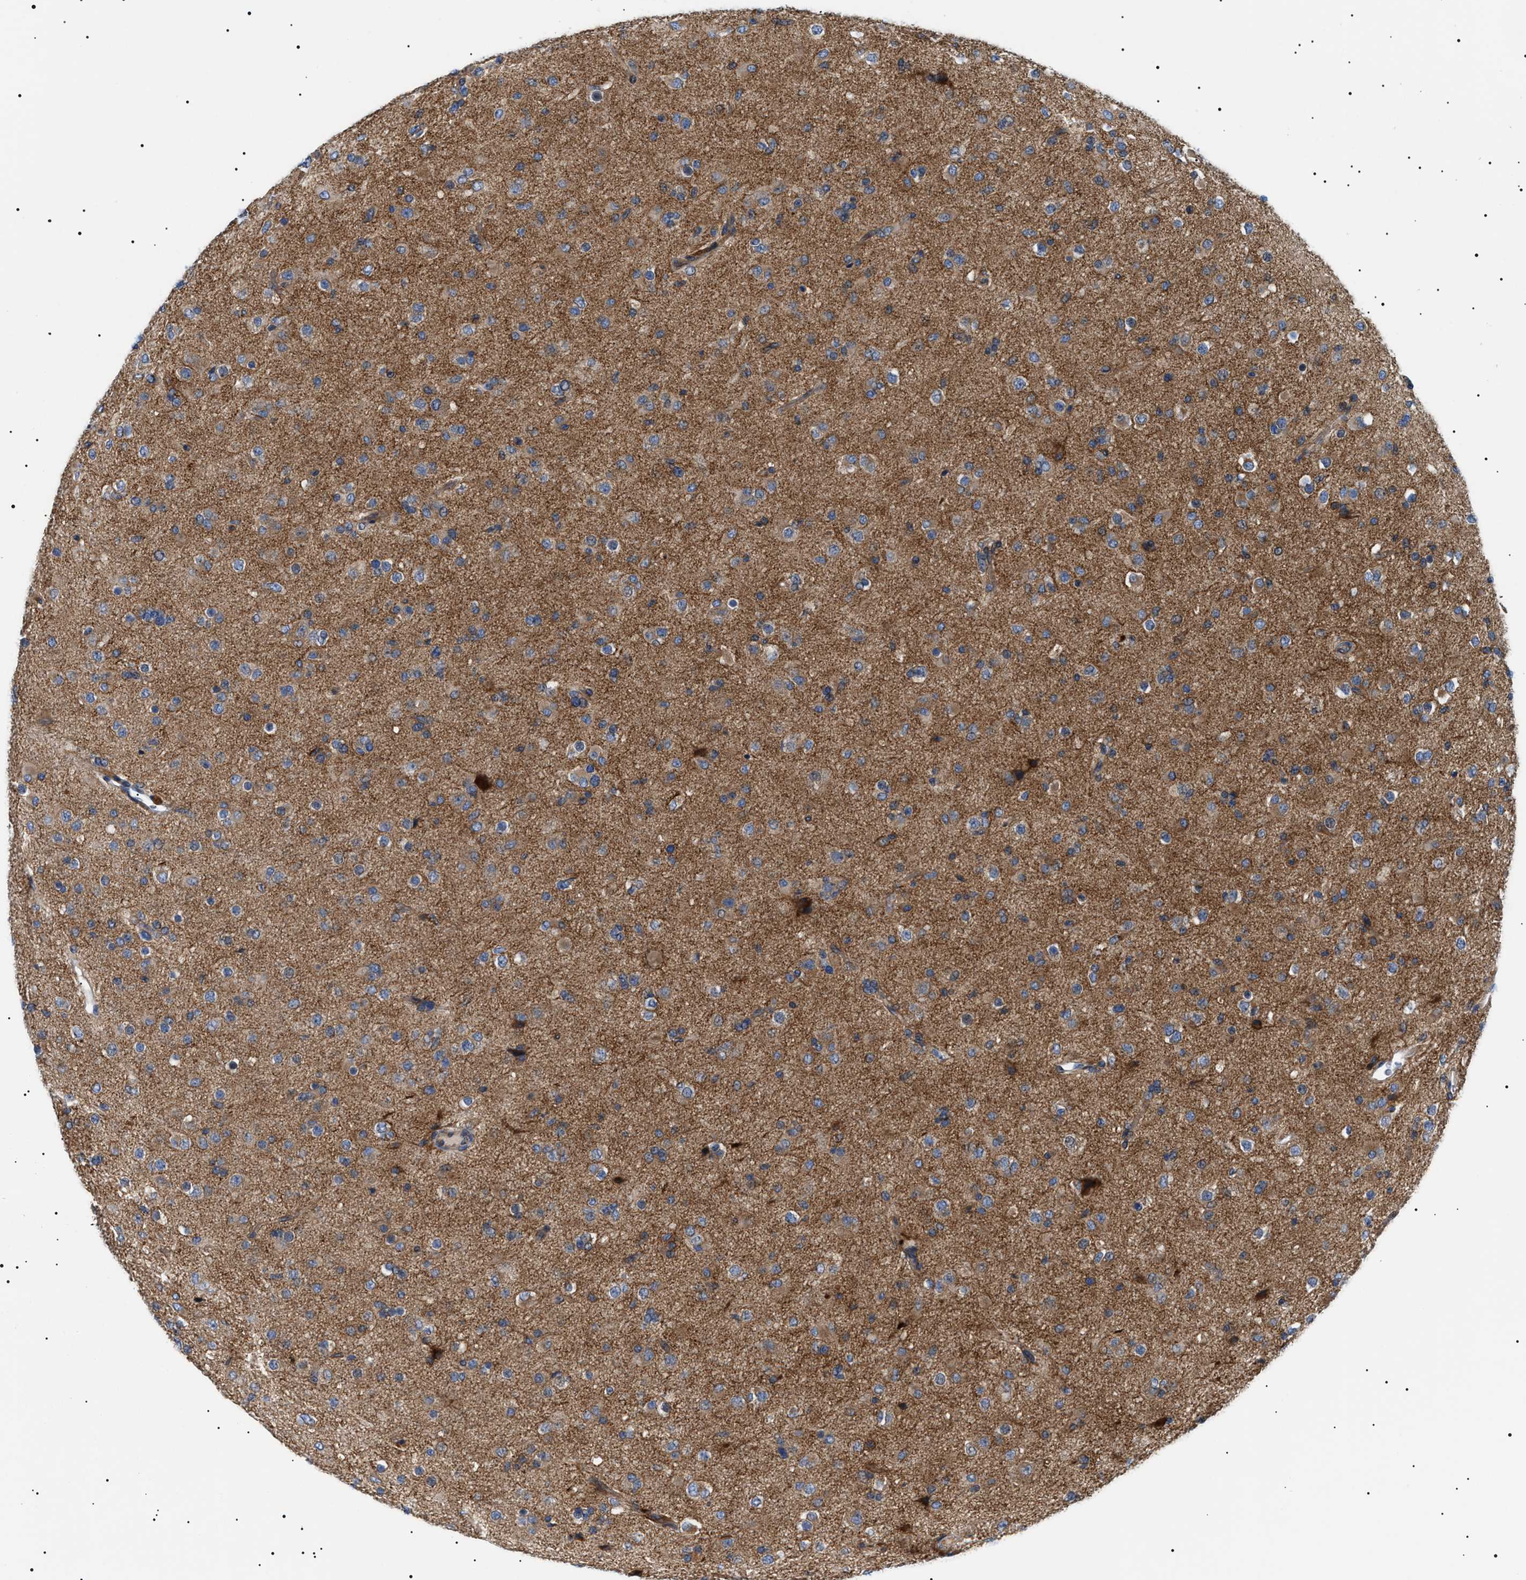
{"staining": {"intensity": "moderate", "quantity": "25%-75%", "location": "cytoplasmic/membranous"}, "tissue": "glioma", "cell_type": "Tumor cells", "image_type": "cancer", "snomed": [{"axis": "morphology", "description": "Glioma, malignant, Low grade"}, {"axis": "topography", "description": "Brain"}], "caption": "IHC photomicrograph of human malignant low-grade glioma stained for a protein (brown), which reveals medium levels of moderate cytoplasmic/membranous positivity in about 25%-75% of tumor cells.", "gene": "TMEM222", "patient": {"sex": "male", "age": 65}}